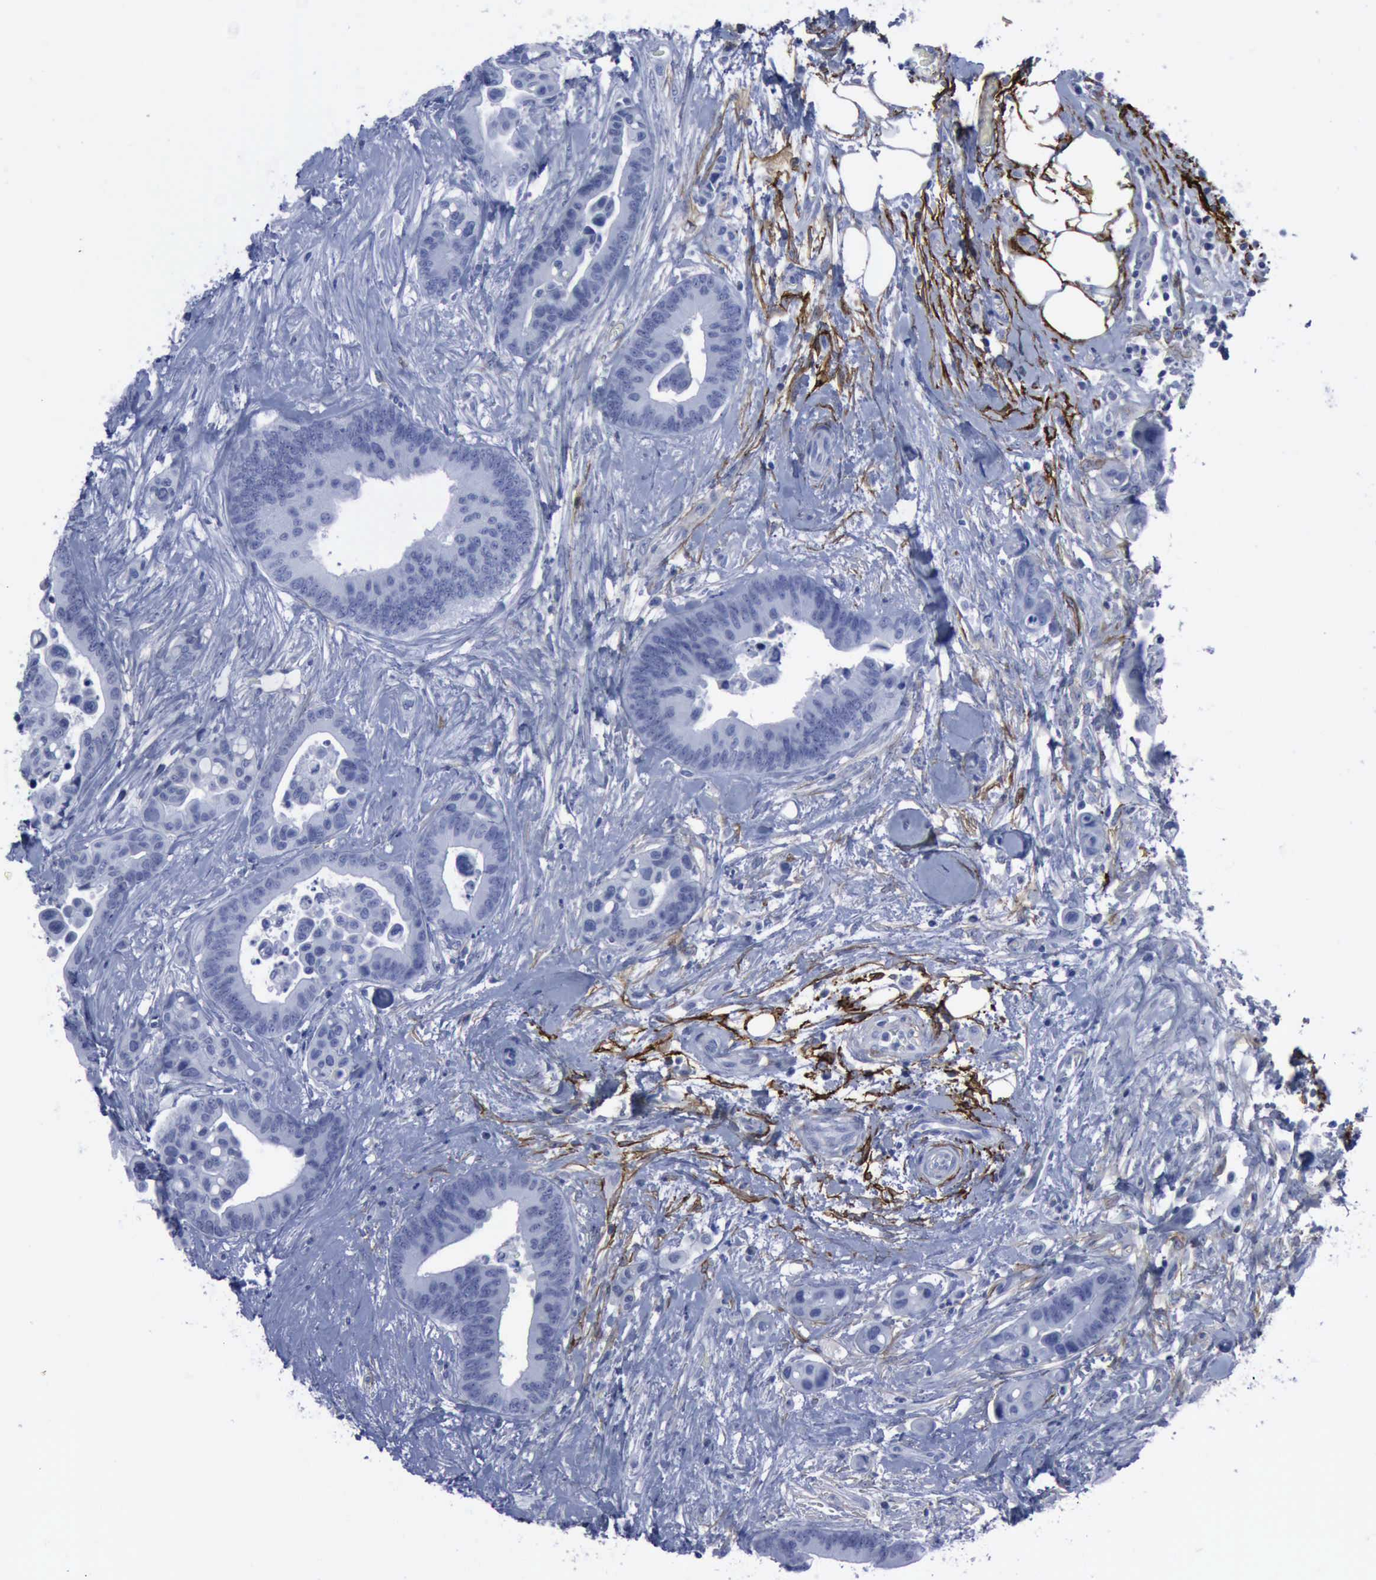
{"staining": {"intensity": "negative", "quantity": "none", "location": "none"}, "tissue": "colorectal cancer", "cell_type": "Tumor cells", "image_type": "cancer", "snomed": [{"axis": "morphology", "description": "Adenocarcinoma, NOS"}, {"axis": "topography", "description": "Colon"}], "caption": "This photomicrograph is of adenocarcinoma (colorectal) stained with immunohistochemistry to label a protein in brown with the nuclei are counter-stained blue. There is no staining in tumor cells. (DAB (3,3'-diaminobenzidine) IHC, high magnification).", "gene": "NGFR", "patient": {"sex": "male", "age": 82}}